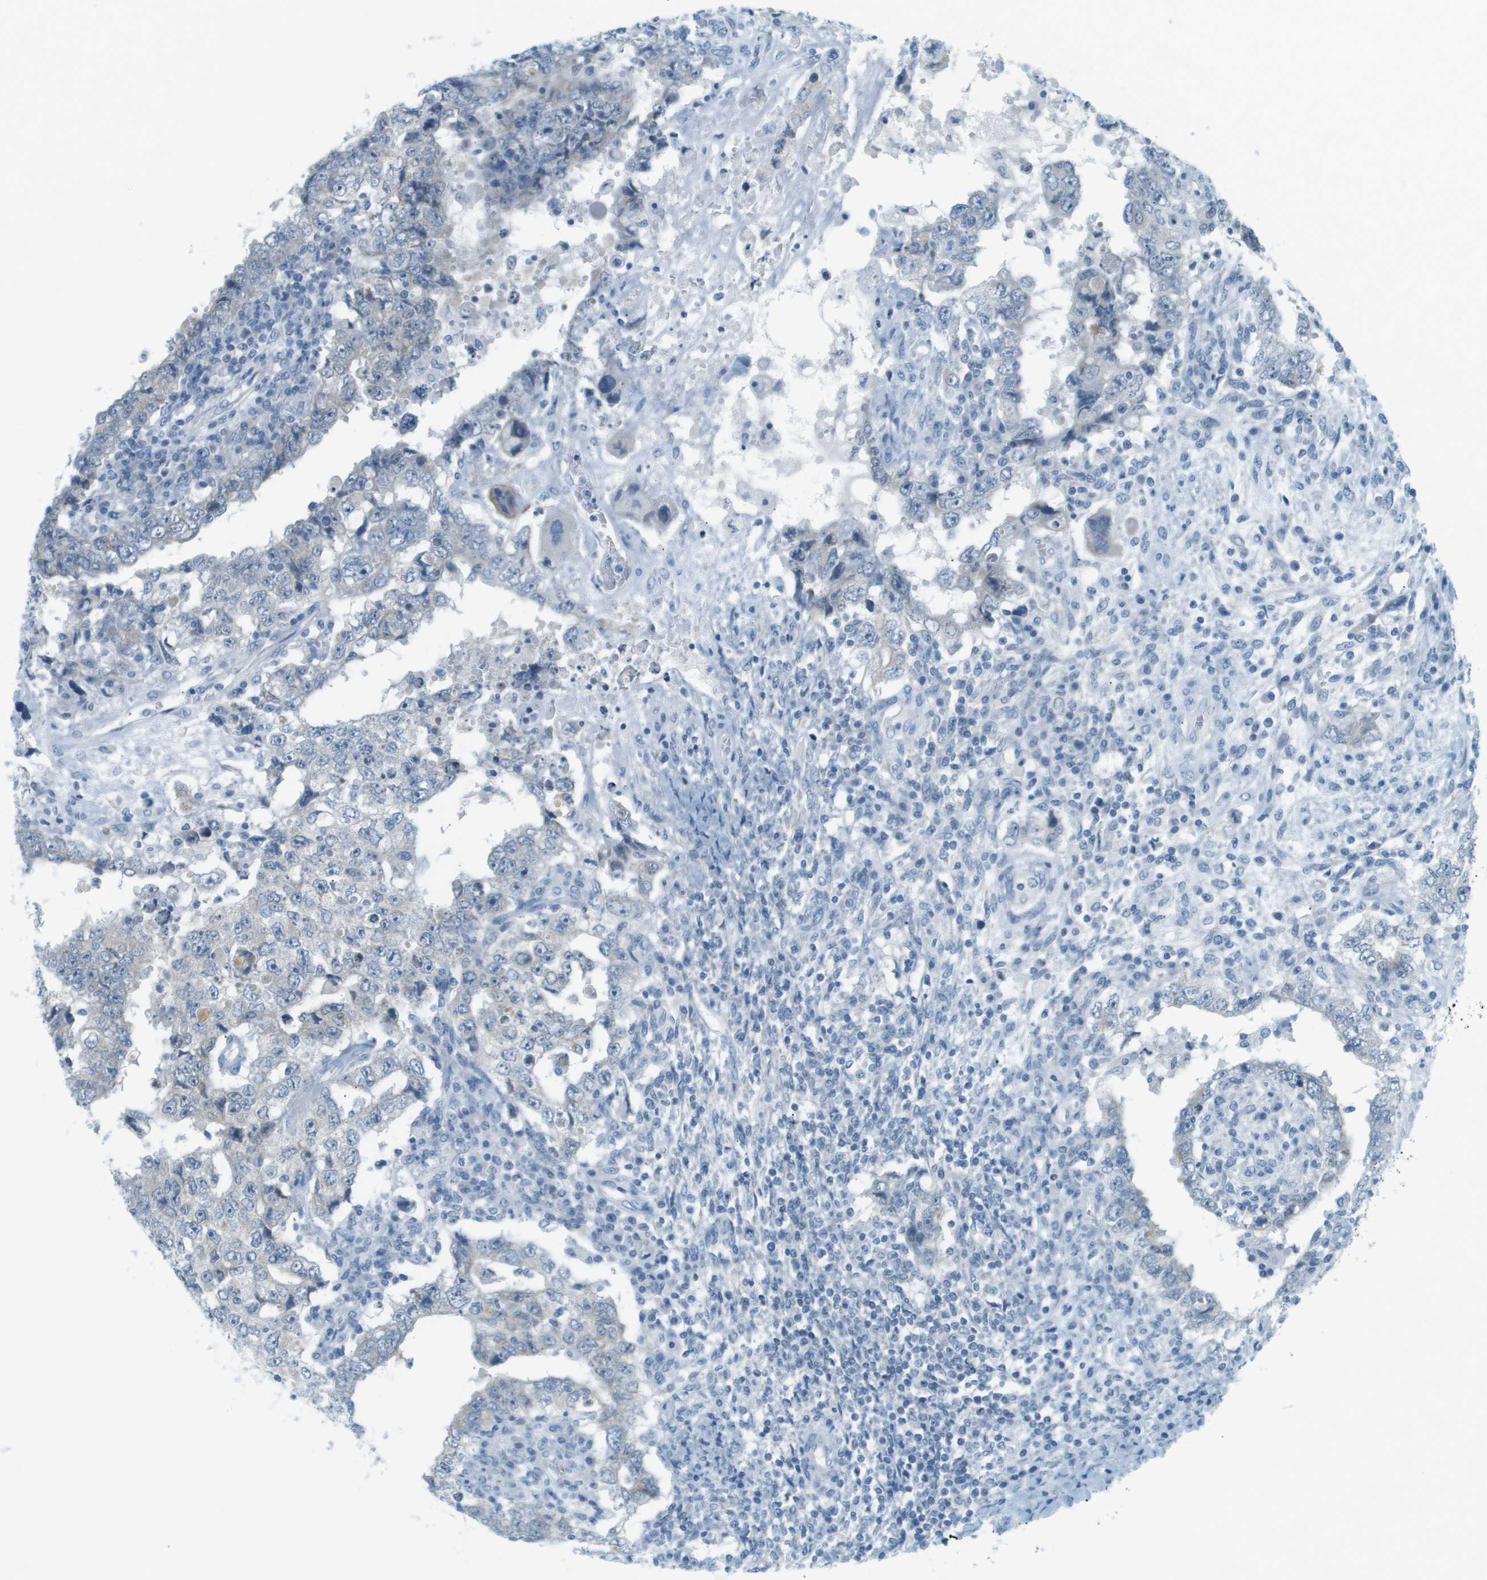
{"staining": {"intensity": "negative", "quantity": "none", "location": "none"}, "tissue": "testis cancer", "cell_type": "Tumor cells", "image_type": "cancer", "snomed": [{"axis": "morphology", "description": "Carcinoma, Embryonal, NOS"}, {"axis": "topography", "description": "Testis"}], "caption": "Immunohistochemistry (IHC) of human testis cancer demonstrates no staining in tumor cells.", "gene": "SMYD5", "patient": {"sex": "male", "age": 26}}